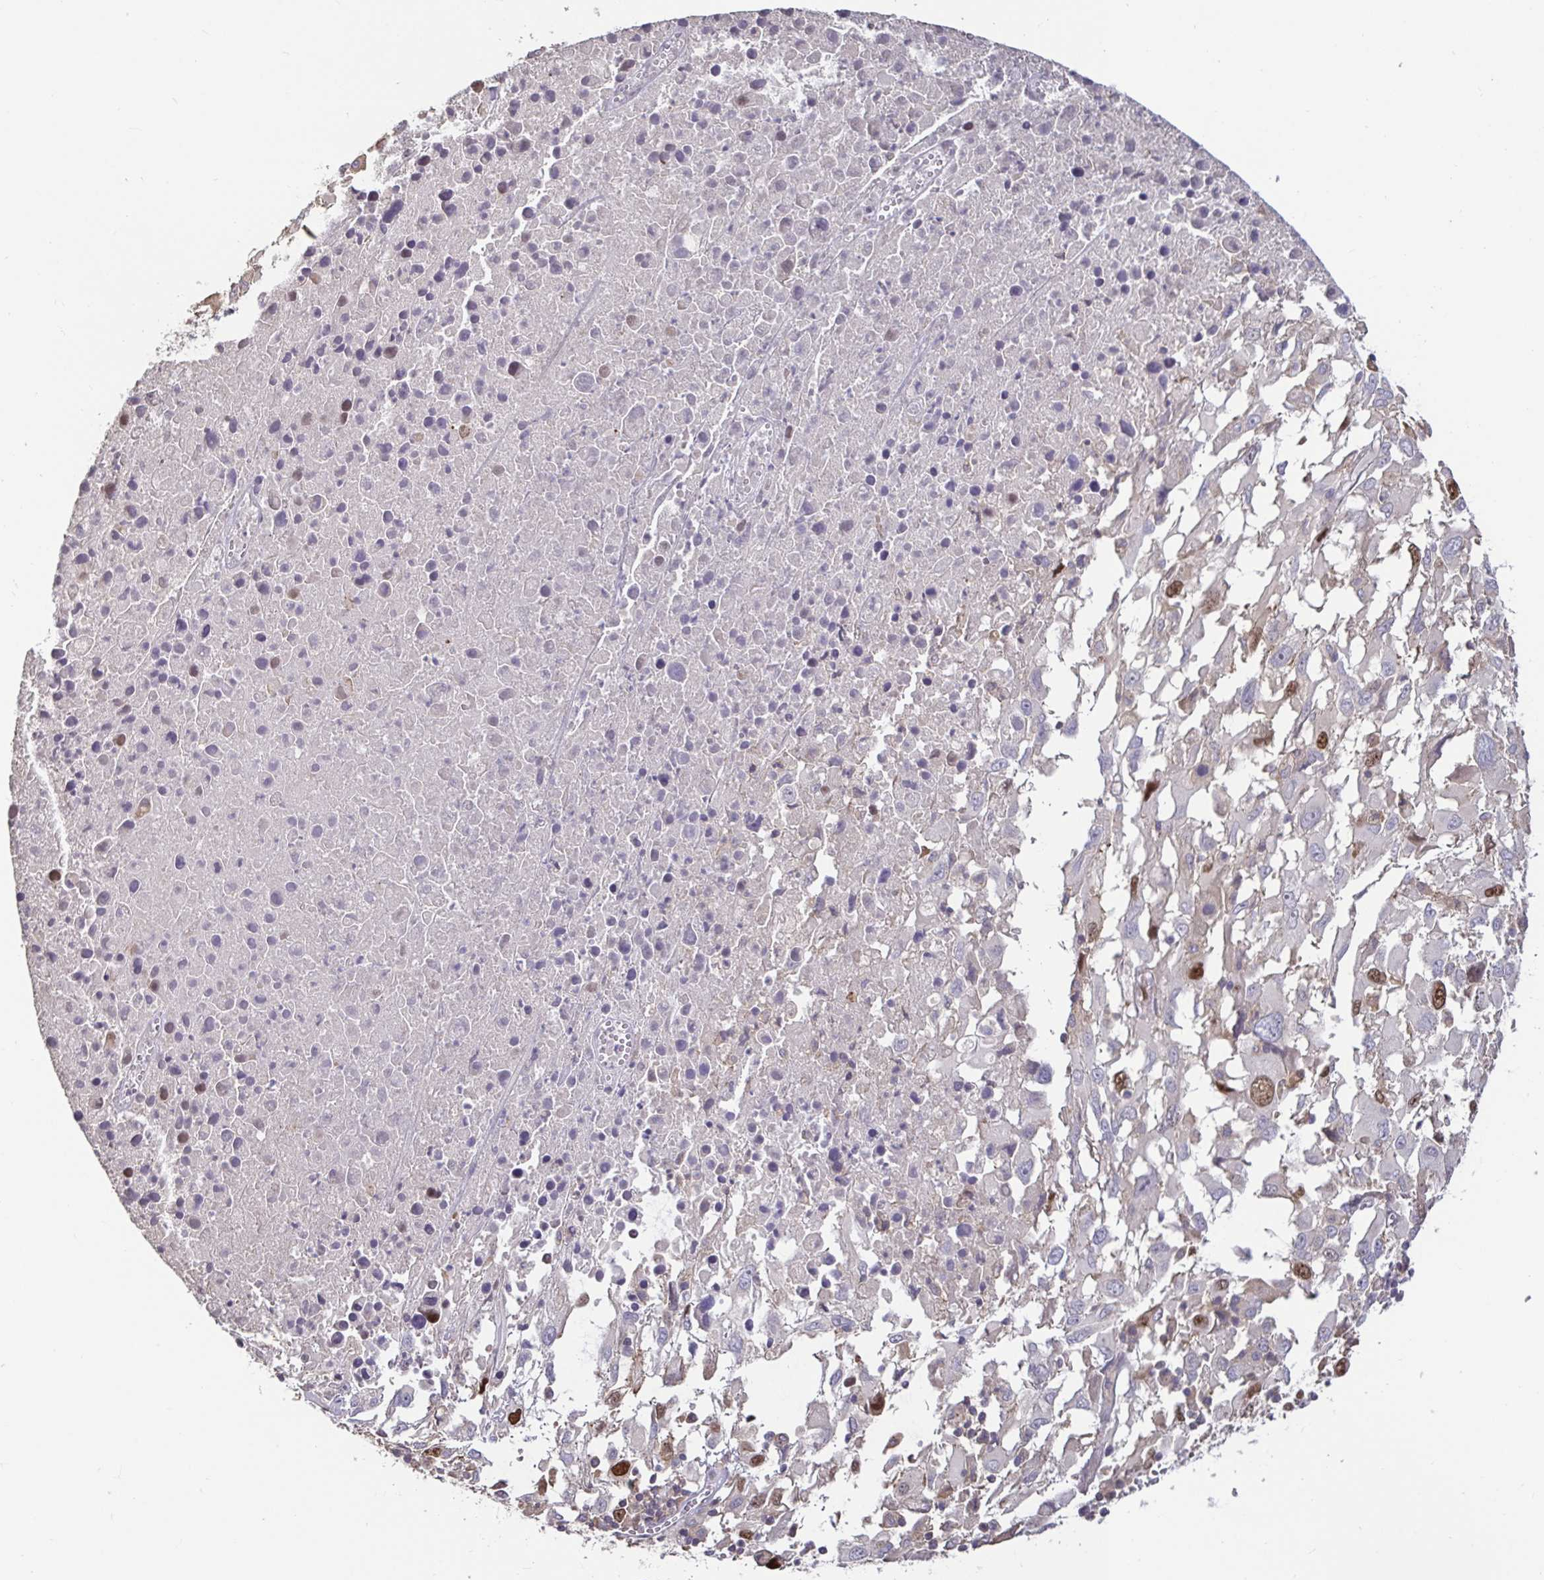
{"staining": {"intensity": "moderate", "quantity": "<25%", "location": "nuclear"}, "tissue": "melanoma", "cell_type": "Tumor cells", "image_type": "cancer", "snomed": [{"axis": "morphology", "description": "Malignant melanoma, Metastatic site"}, {"axis": "topography", "description": "Soft tissue"}], "caption": "Human malignant melanoma (metastatic site) stained with a brown dye exhibits moderate nuclear positive positivity in about <25% of tumor cells.", "gene": "ANLN", "patient": {"sex": "male", "age": 50}}